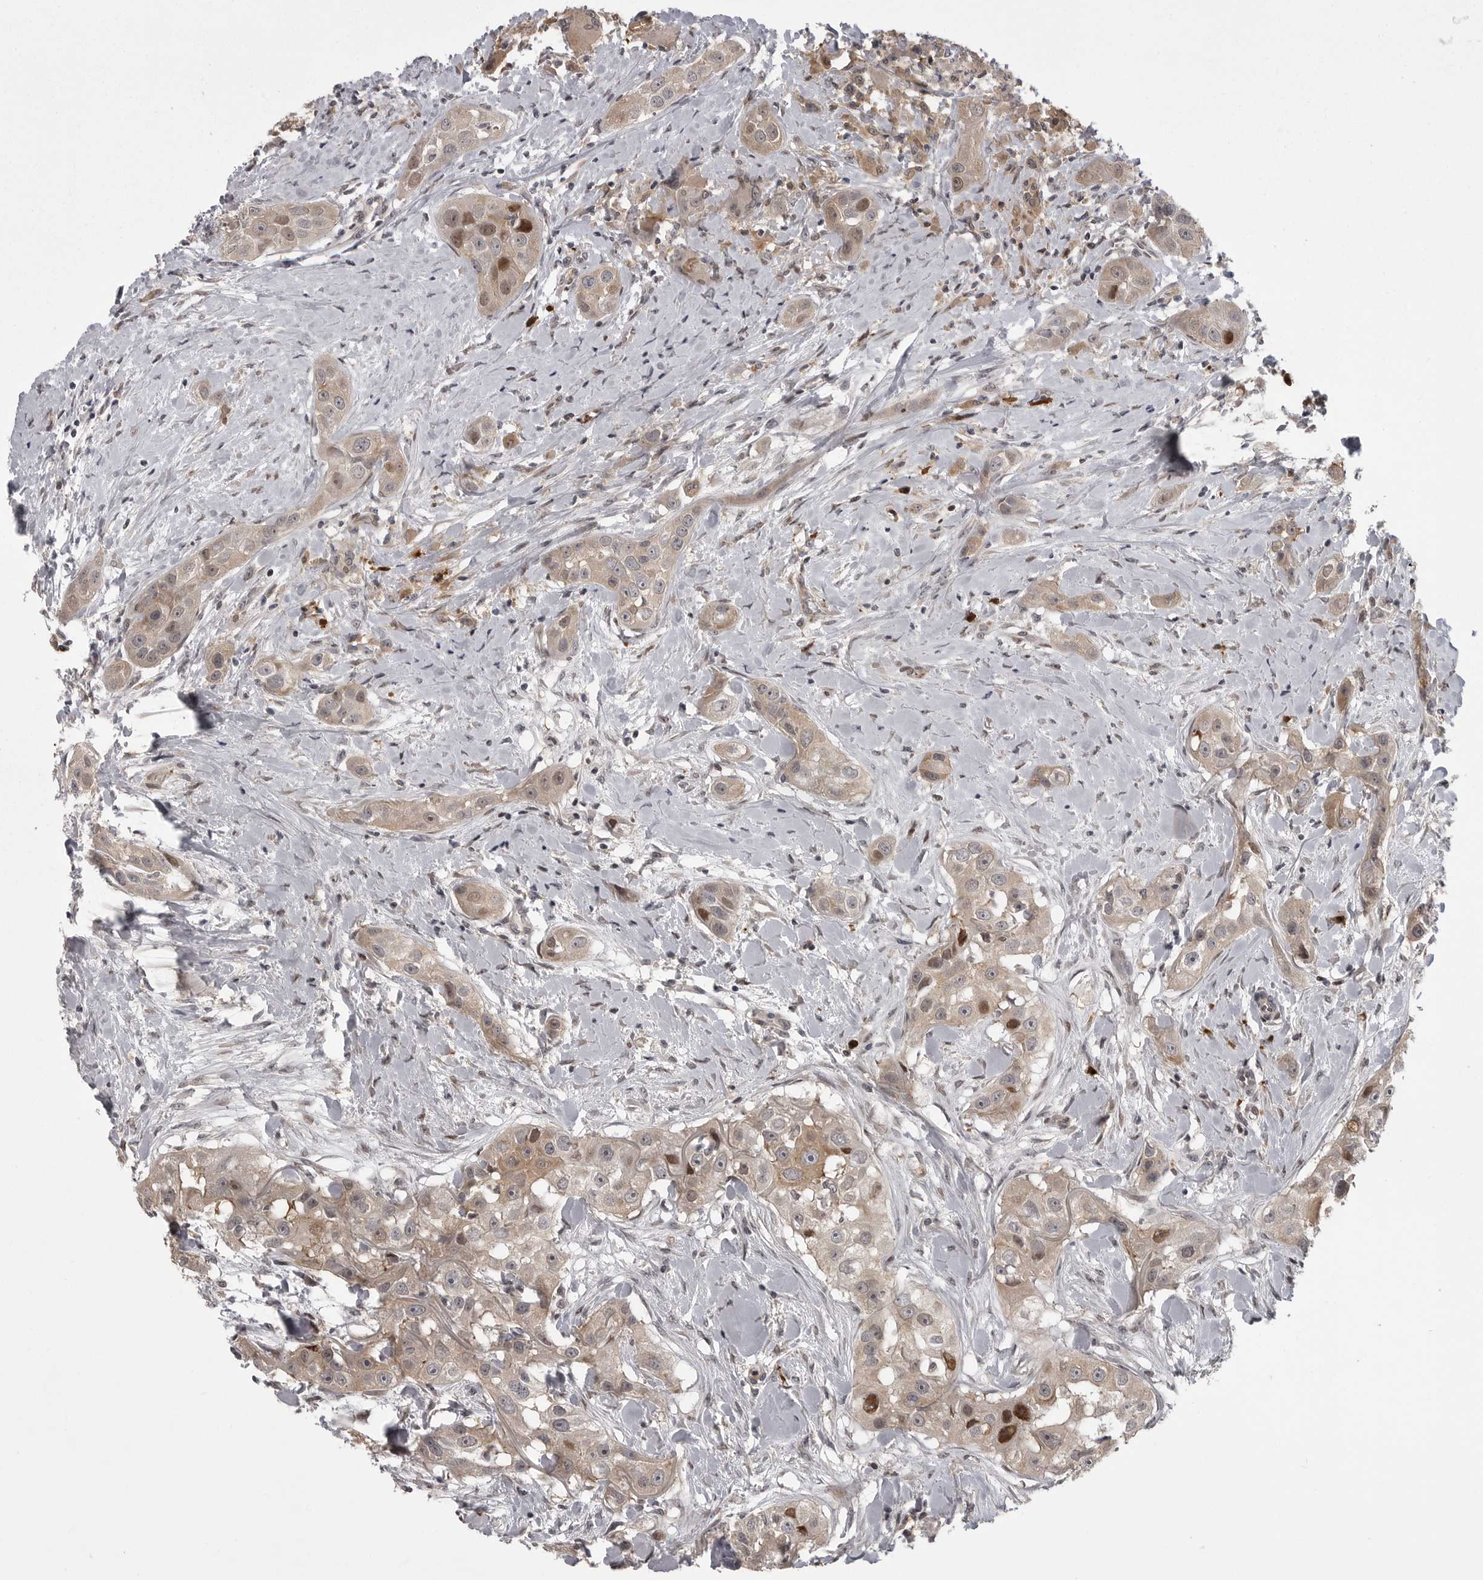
{"staining": {"intensity": "weak", "quantity": ">75%", "location": "cytoplasmic/membranous,nuclear"}, "tissue": "head and neck cancer", "cell_type": "Tumor cells", "image_type": "cancer", "snomed": [{"axis": "morphology", "description": "Normal tissue, NOS"}, {"axis": "morphology", "description": "Squamous cell carcinoma, NOS"}, {"axis": "topography", "description": "Skeletal muscle"}, {"axis": "topography", "description": "Head-Neck"}], "caption": "Protein expression analysis of squamous cell carcinoma (head and neck) shows weak cytoplasmic/membranous and nuclear staining in about >75% of tumor cells. Ihc stains the protein in brown and the nuclei are stained blue.", "gene": "SNX16", "patient": {"sex": "male", "age": 51}}